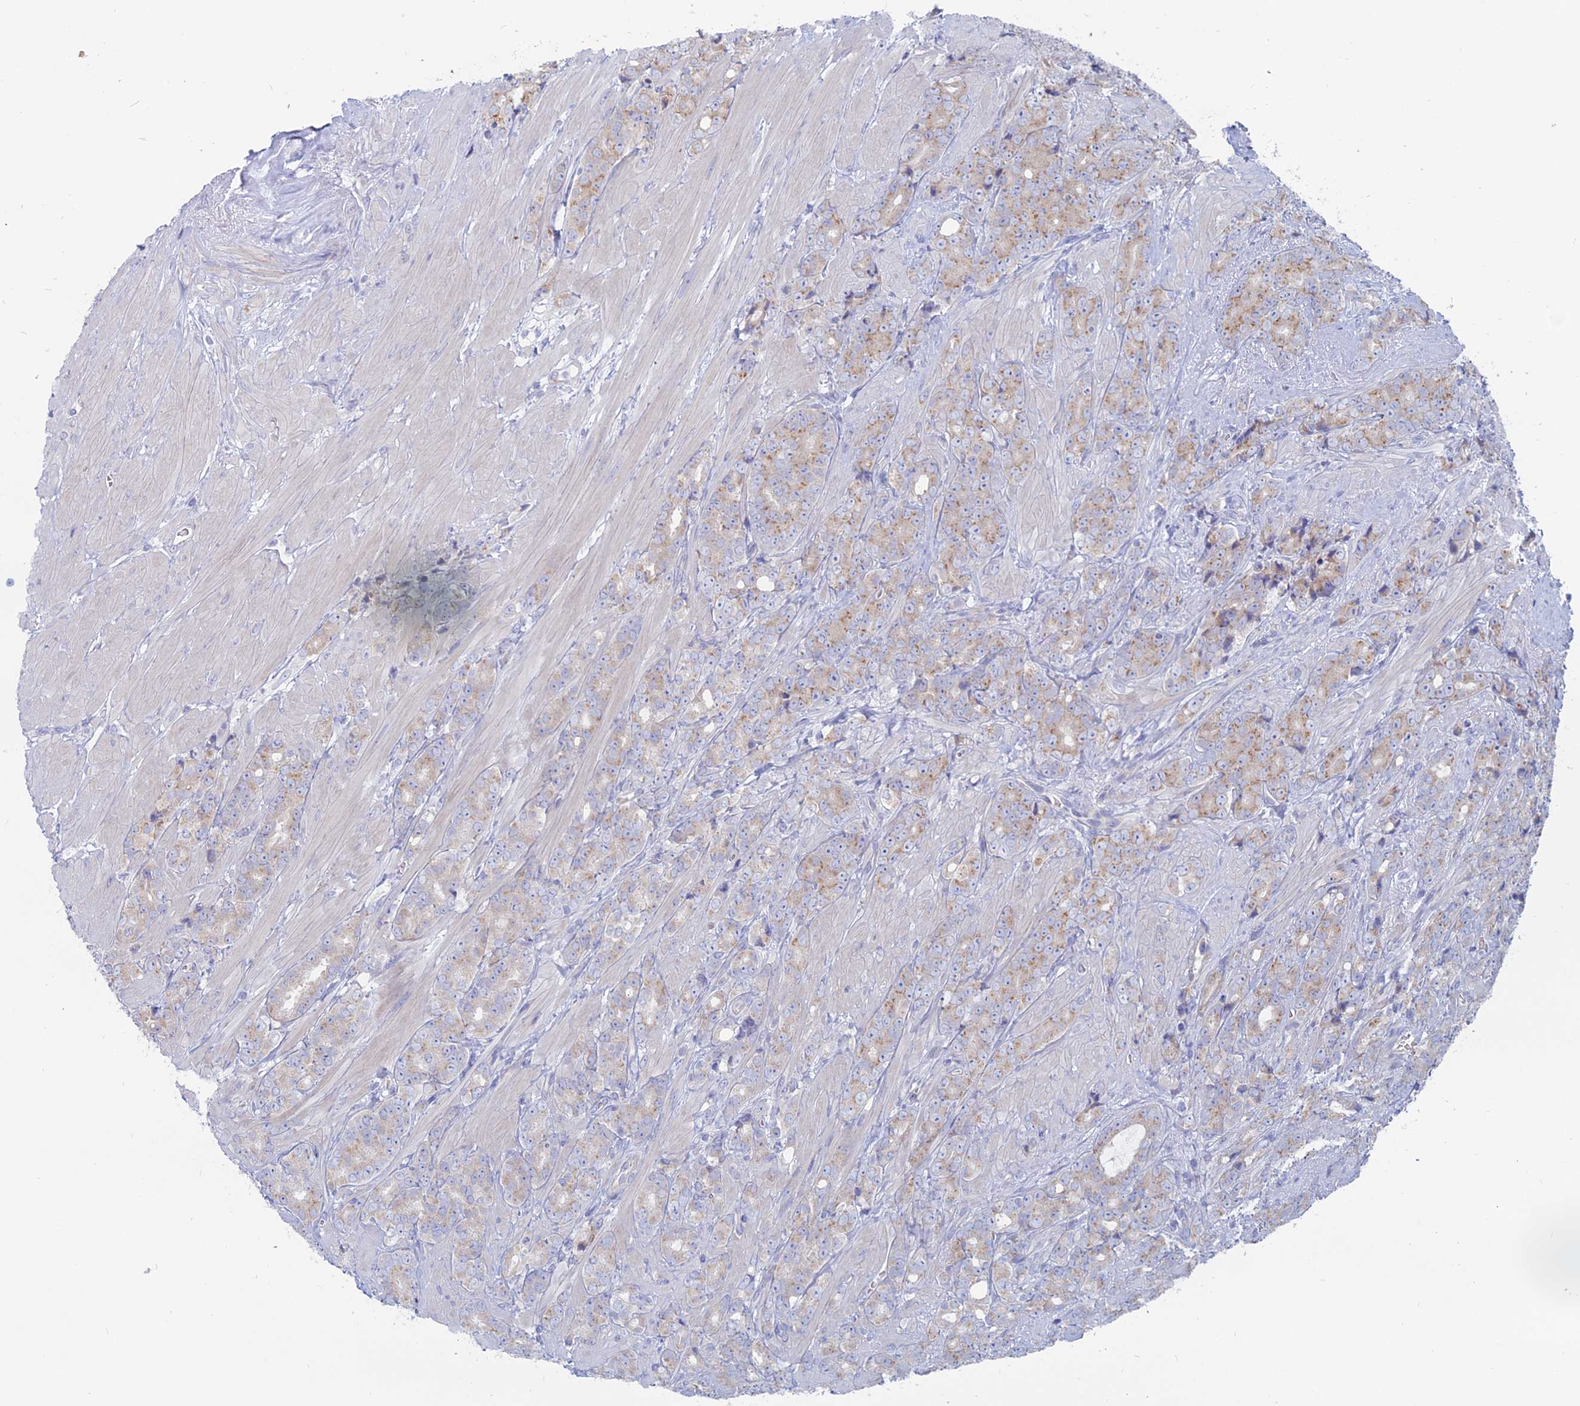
{"staining": {"intensity": "weak", "quantity": "<25%", "location": "cytoplasmic/membranous"}, "tissue": "prostate cancer", "cell_type": "Tumor cells", "image_type": "cancer", "snomed": [{"axis": "morphology", "description": "Adenocarcinoma, High grade"}, {"axis": "topography", "description": "Prostate"}], "caption": "Prostate high-grade adenocarcinoma stained for a protein using IHC shows no staining tumor cells.", "gene": "TBC1D30", "patient": {"sex": "male", "age": 62}}